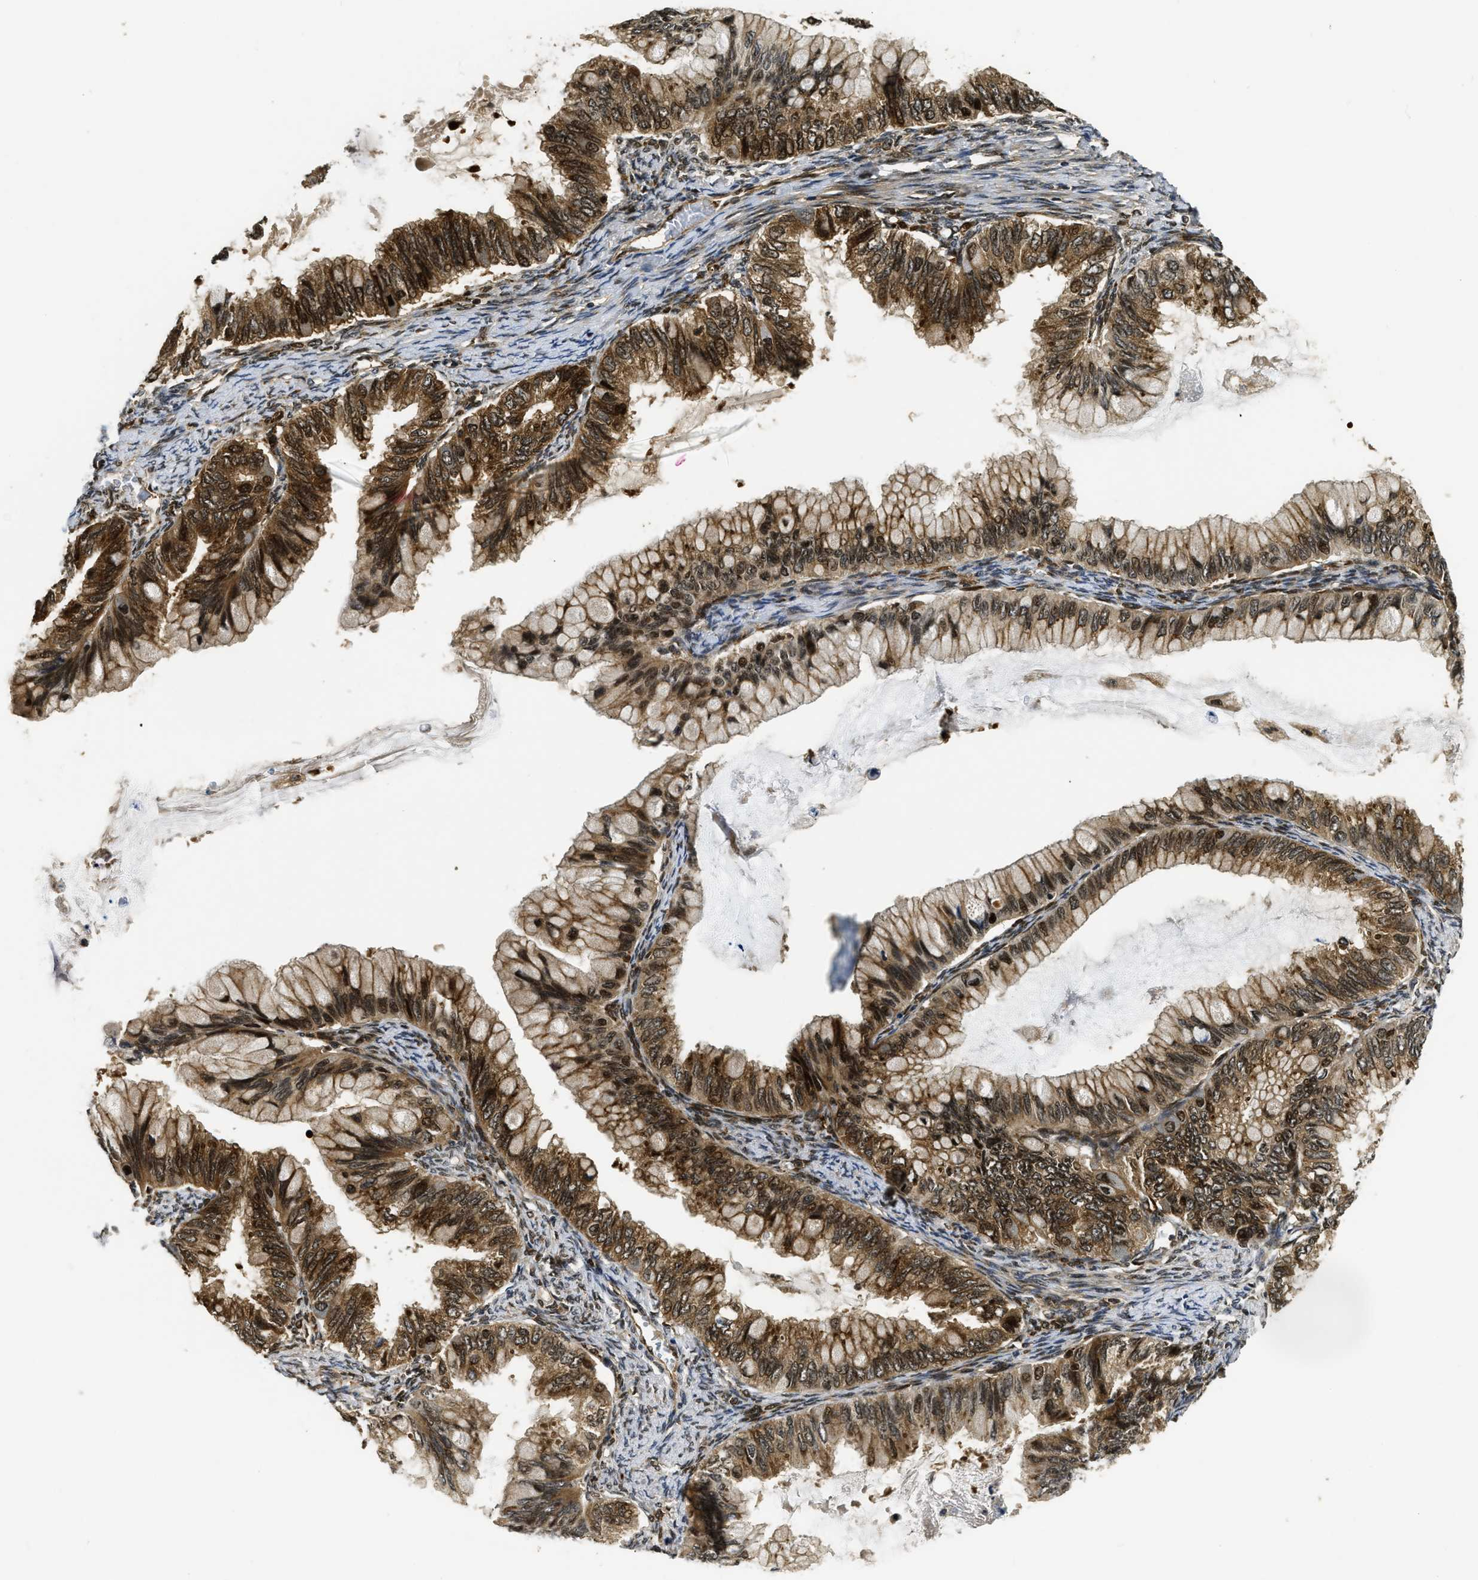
{"staining": {"intensity": "strong", "quantity": ">75%", "location": "cytoplasmic/membranous,nuclear"}, "tissue": "ovarian cancer", "cell_type": "Tumor cells", "image_type": "cancer", "snomed": [{"axis": "morphology", "description": "Cystadenocarcinoma, mucinous, NOS"}, {"axis": "topography", "description": "Ovary"}], "caption": "This is a photomicrograph of immunohistochemistry staining of mucinous cystadenocarcinoma (ovarian), which shows strong expression in the cytoplasmic/membranous and nuclear of tumor cells.", "gene": "ADSL", "patient": {"sex": "female", "age": 80}}